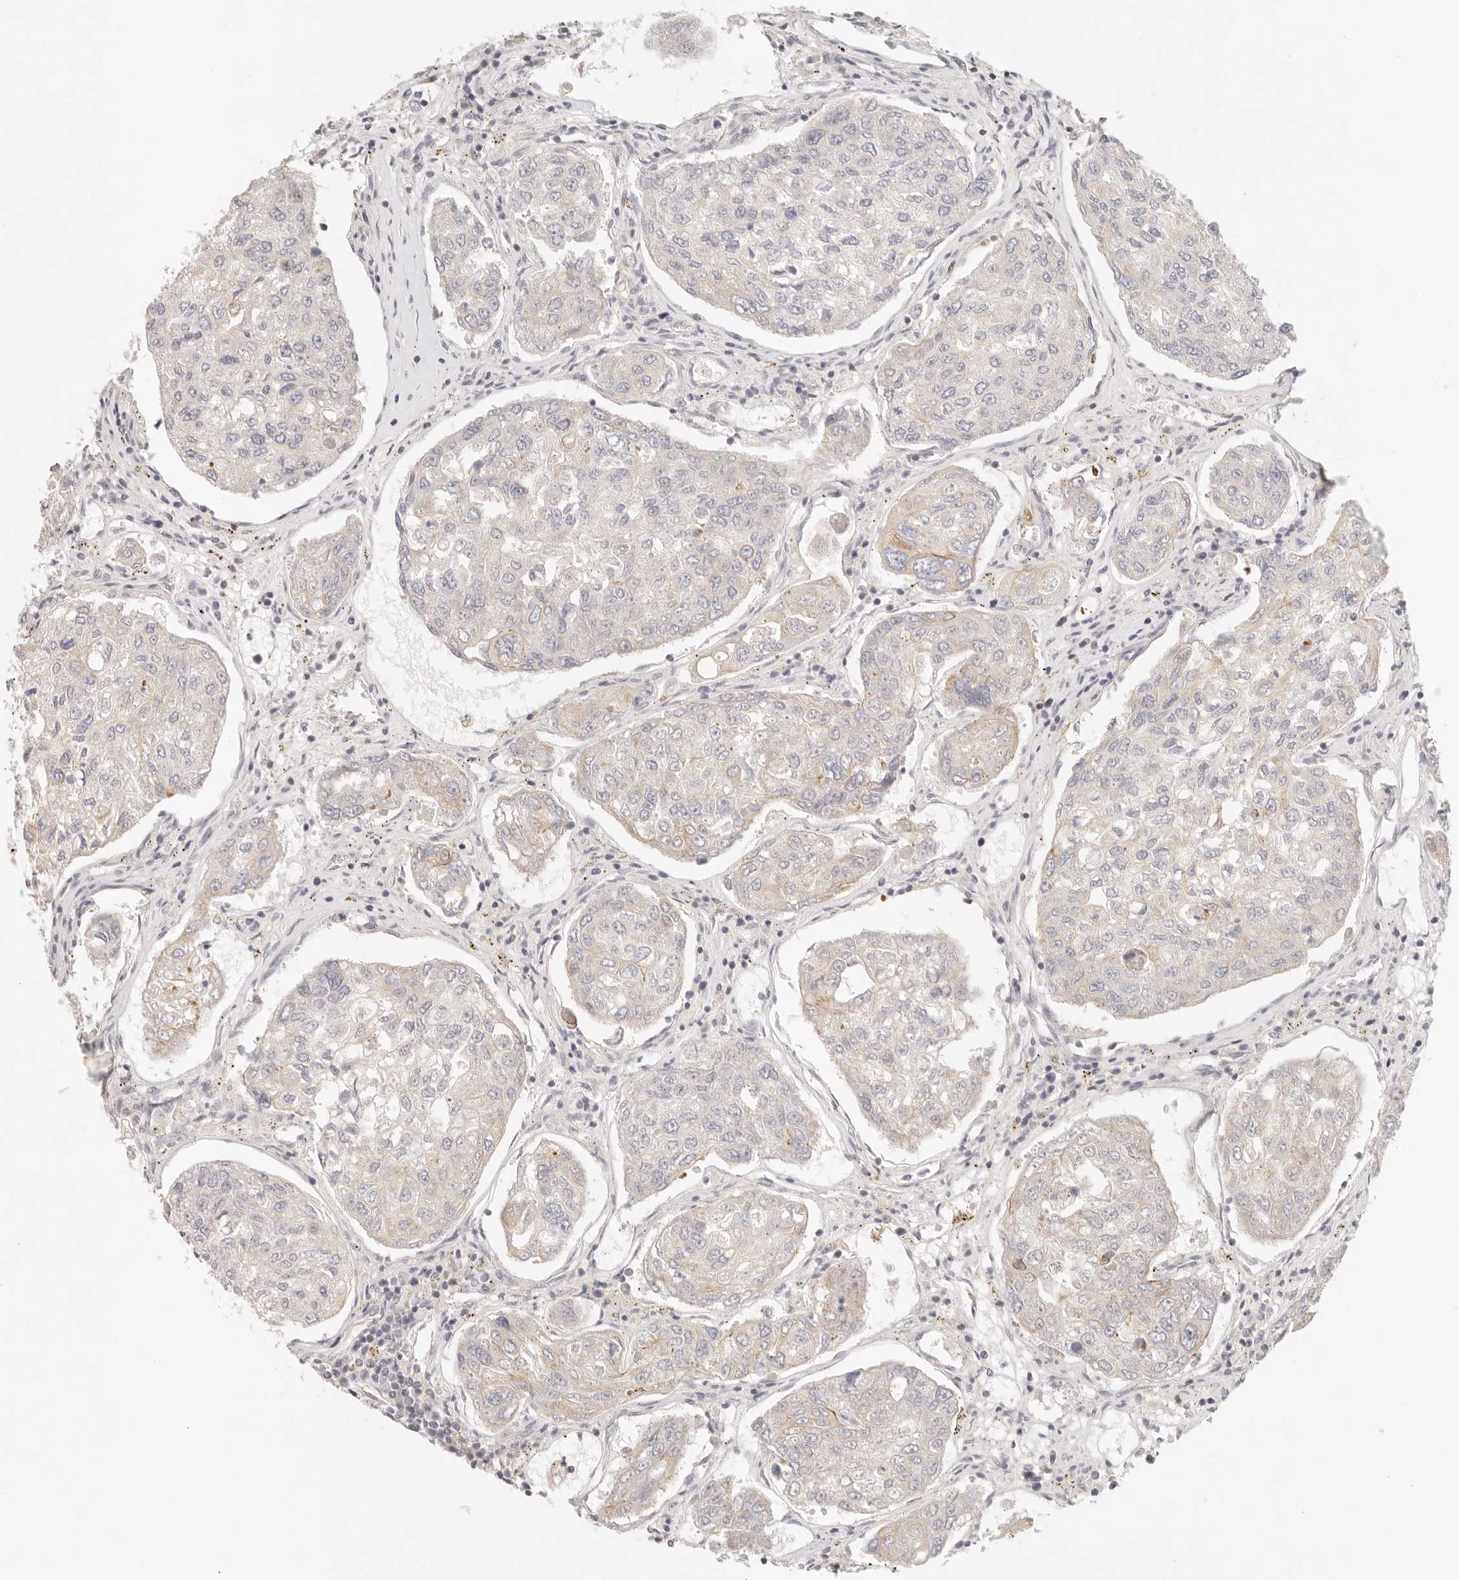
{"staining": {"intensity": "negative", "quantity": "none", "location": "none"}, "tissue": "urothelial cancer", "cell_type": "Tumor cells", "image_type": "cancer", "snomed": [{"axis": "morphology", "description": "Urothelial carcinoma, High grade"}, {"axis": "topography", "description": "Lymph node"}, {"axis": "topography", "description": "Urinary bladder"}], "caption": "DAB immunohistochemical staining of urothelial cancer shows no significant expression in tumor cells.", "gene": "HOXC5", "patient": {"sex": "male", "age": 51}}